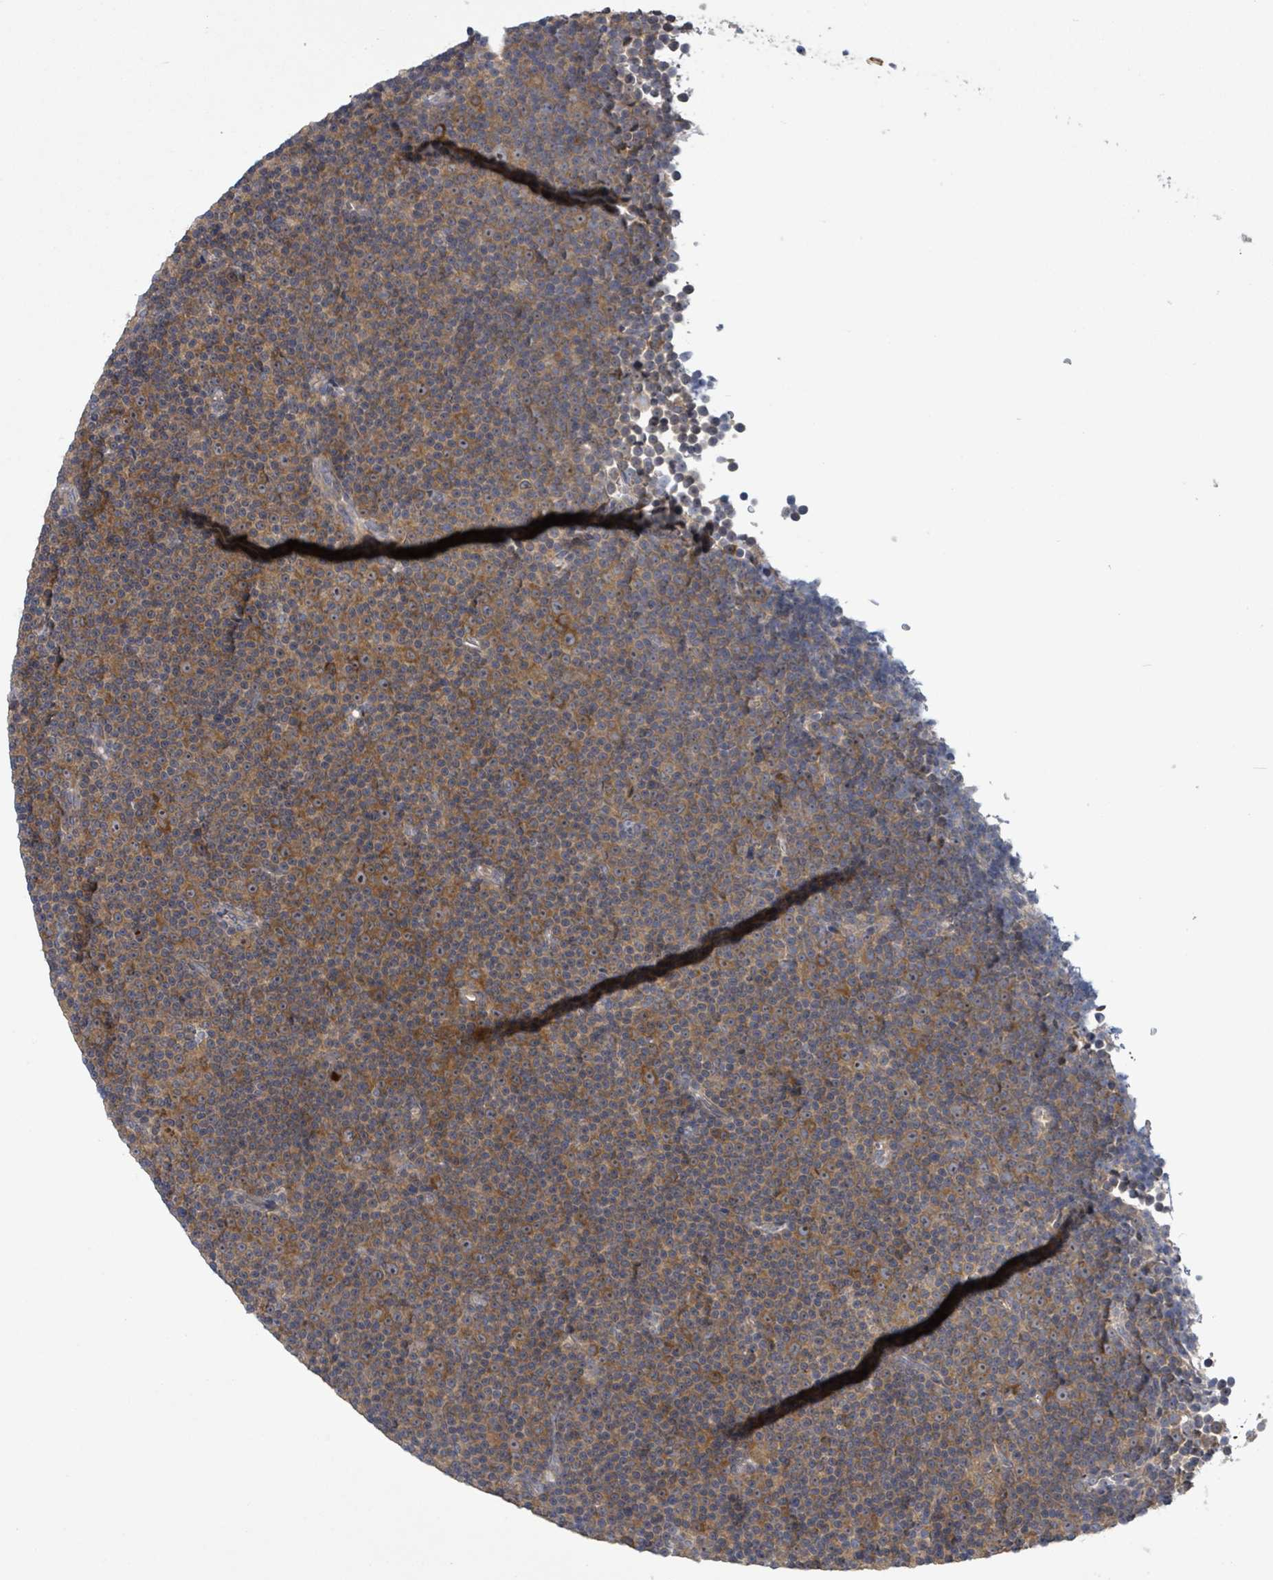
{"staining": {"intensity": "moderate", "quantity": ">75%", "location": "cytoplasmic/membranous"}, "tissue": "lymphoma", "cell_type": "Tumor cells", "image_type": "cancer", "snomed": [{"axis": "morphology", "description": "Malignant lymphoma, non-Hodgkin's type, Low grade"}, {"axis": "topography", "description": "Lymph node"}], "caption": "The photomicrograph demonstrates staining of low-grade malignant lymphoma, non-Hodgkin's type, revealing moderate cytoplasmic/membranous protein expression (brown color) within tumor cells. (IHC, brightfield microscopy, high magnification).", "gene": "SERPINE3", "patient": {"sex": "female", "age": 67}}